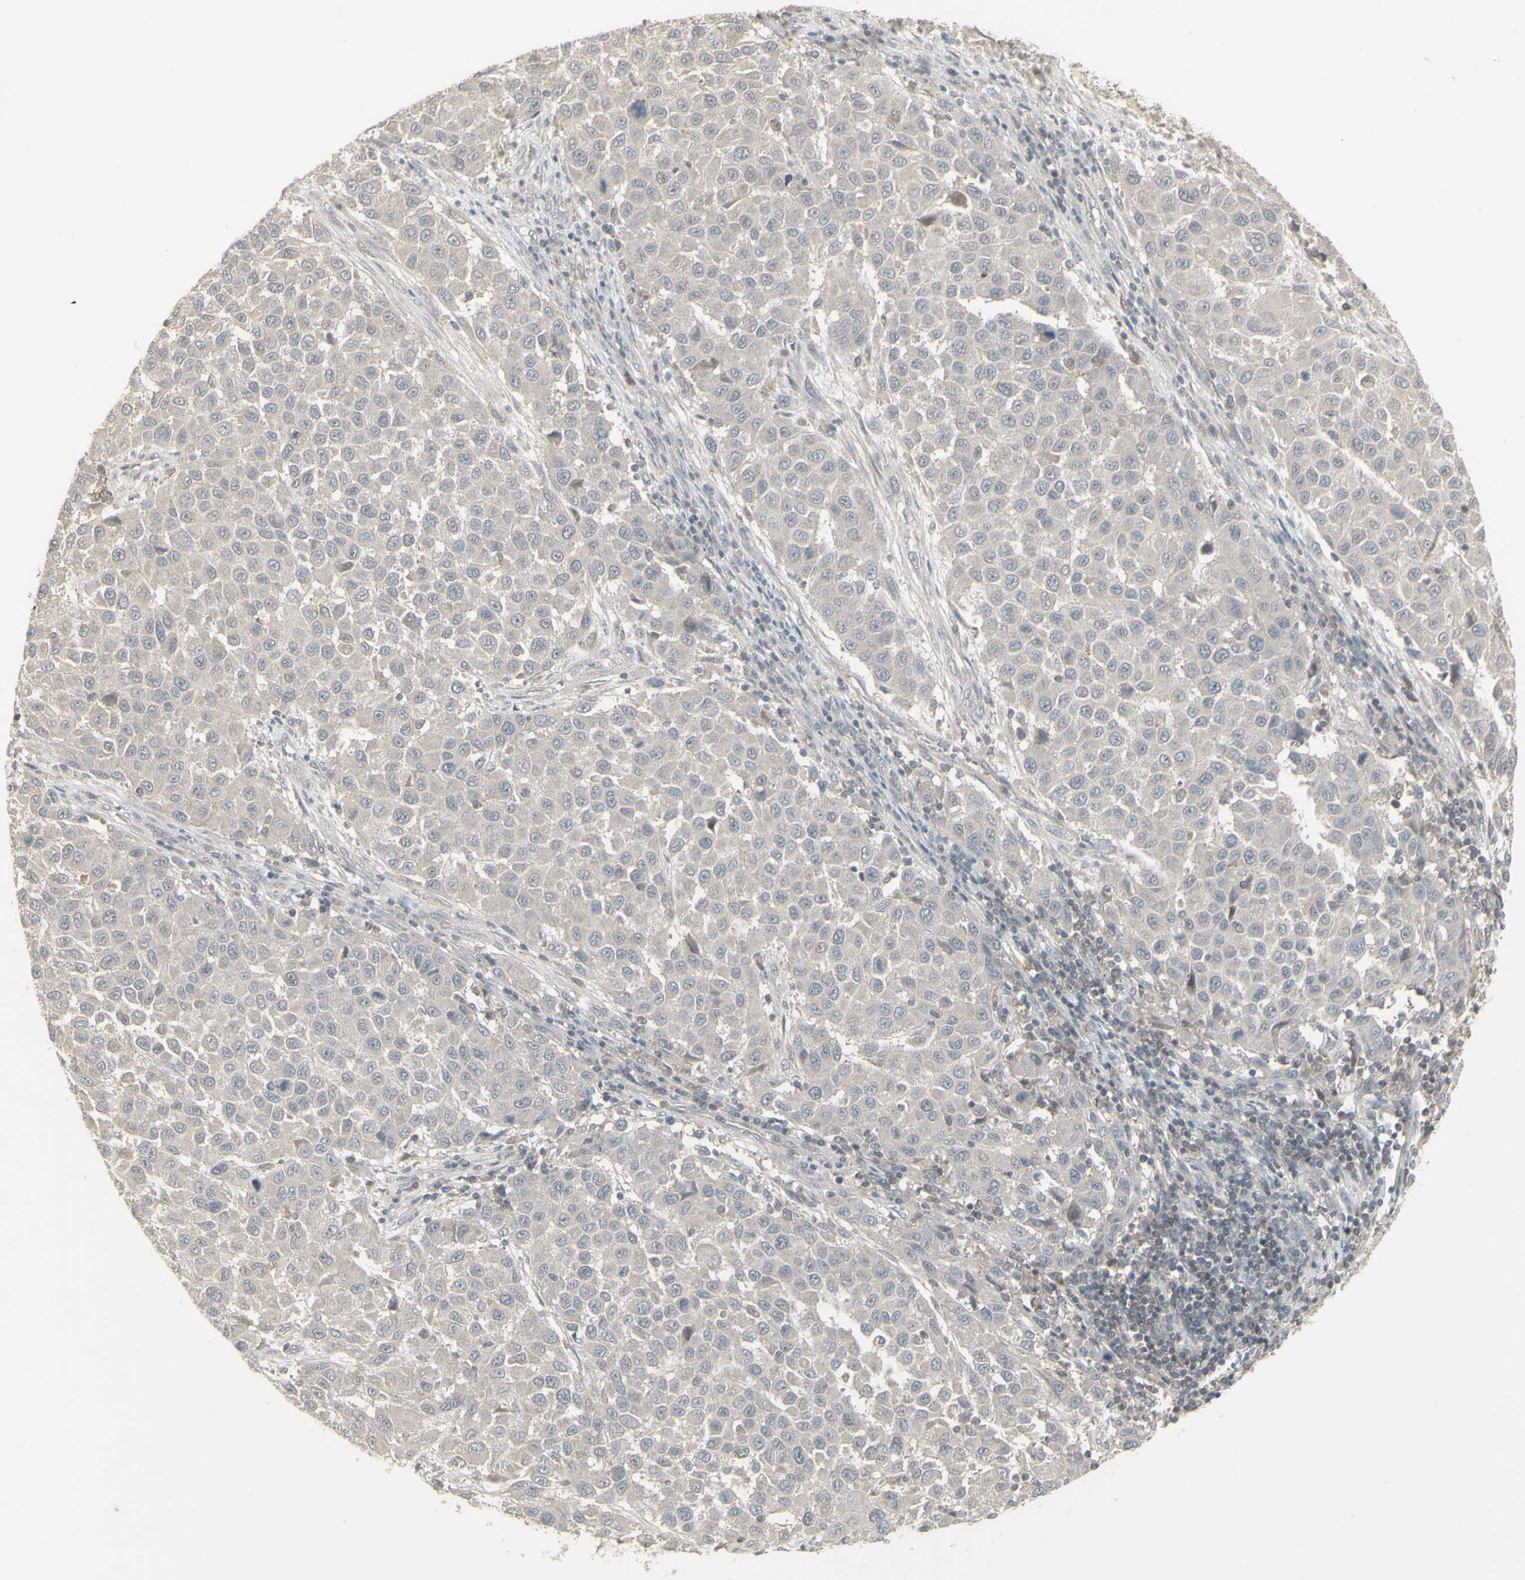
{"staining": {"intensity": "negative", "quantity": "none", "location": "none"}, "tissue": "melanoma", "cell_type": "Tumor cells", "image_type": "cancer", "snomed": [{"axis": "morphology", "description": "Malignant melanoma, Metastatic site"}, {"axis": "topography", "description": "Lymph node"}], "caption": "There is no significant expression in tumor cells of melanoma. The staining is performed using DAB (3,3'-diaminobenzidine) brown chromogen with nuclei counter-stained in using hematoxylin.", "gene": "CSK", "patient": {"sex": "male", "age": 61}}